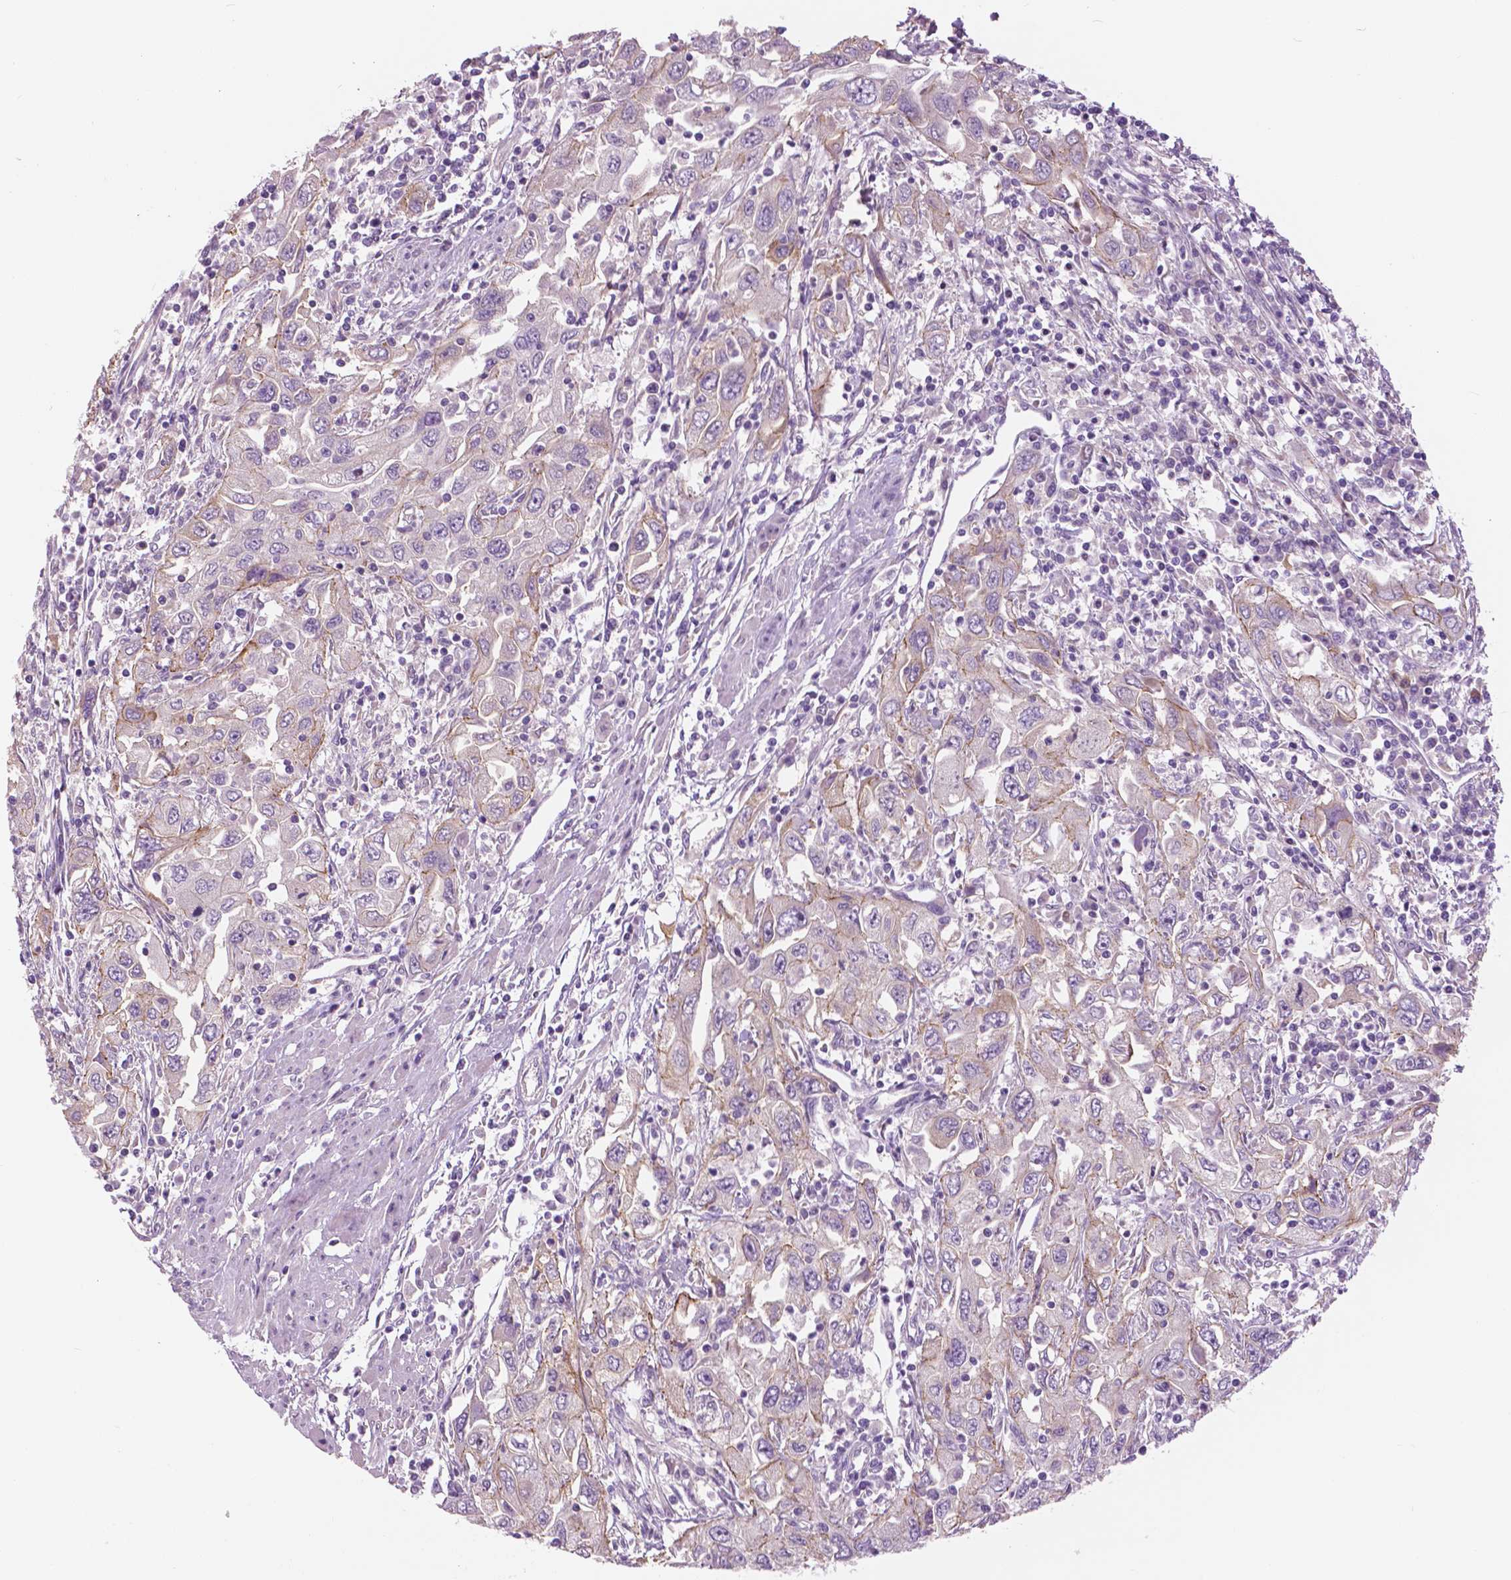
{"staining": {"intensity": "negative", "quantity": "none", "location": "none"}, "tissue": "urothelial cancer", "cell_type": "Tumor cells", "image_type": "cancer", "snomed": [{"axis": "morphology", "description": "Urothelial carcinoma, High grade"}, {"axis": "topography", "description": "Urinary bladder"}], "caption": "Immunohistochemistry (IHC) photomicrograph of urothelial cancer stained for a protein (brown), which demonstrates no positivity in tumor cells.", "gene": "SERPINI1", "patient": {"sex": "male", "age": 76}}